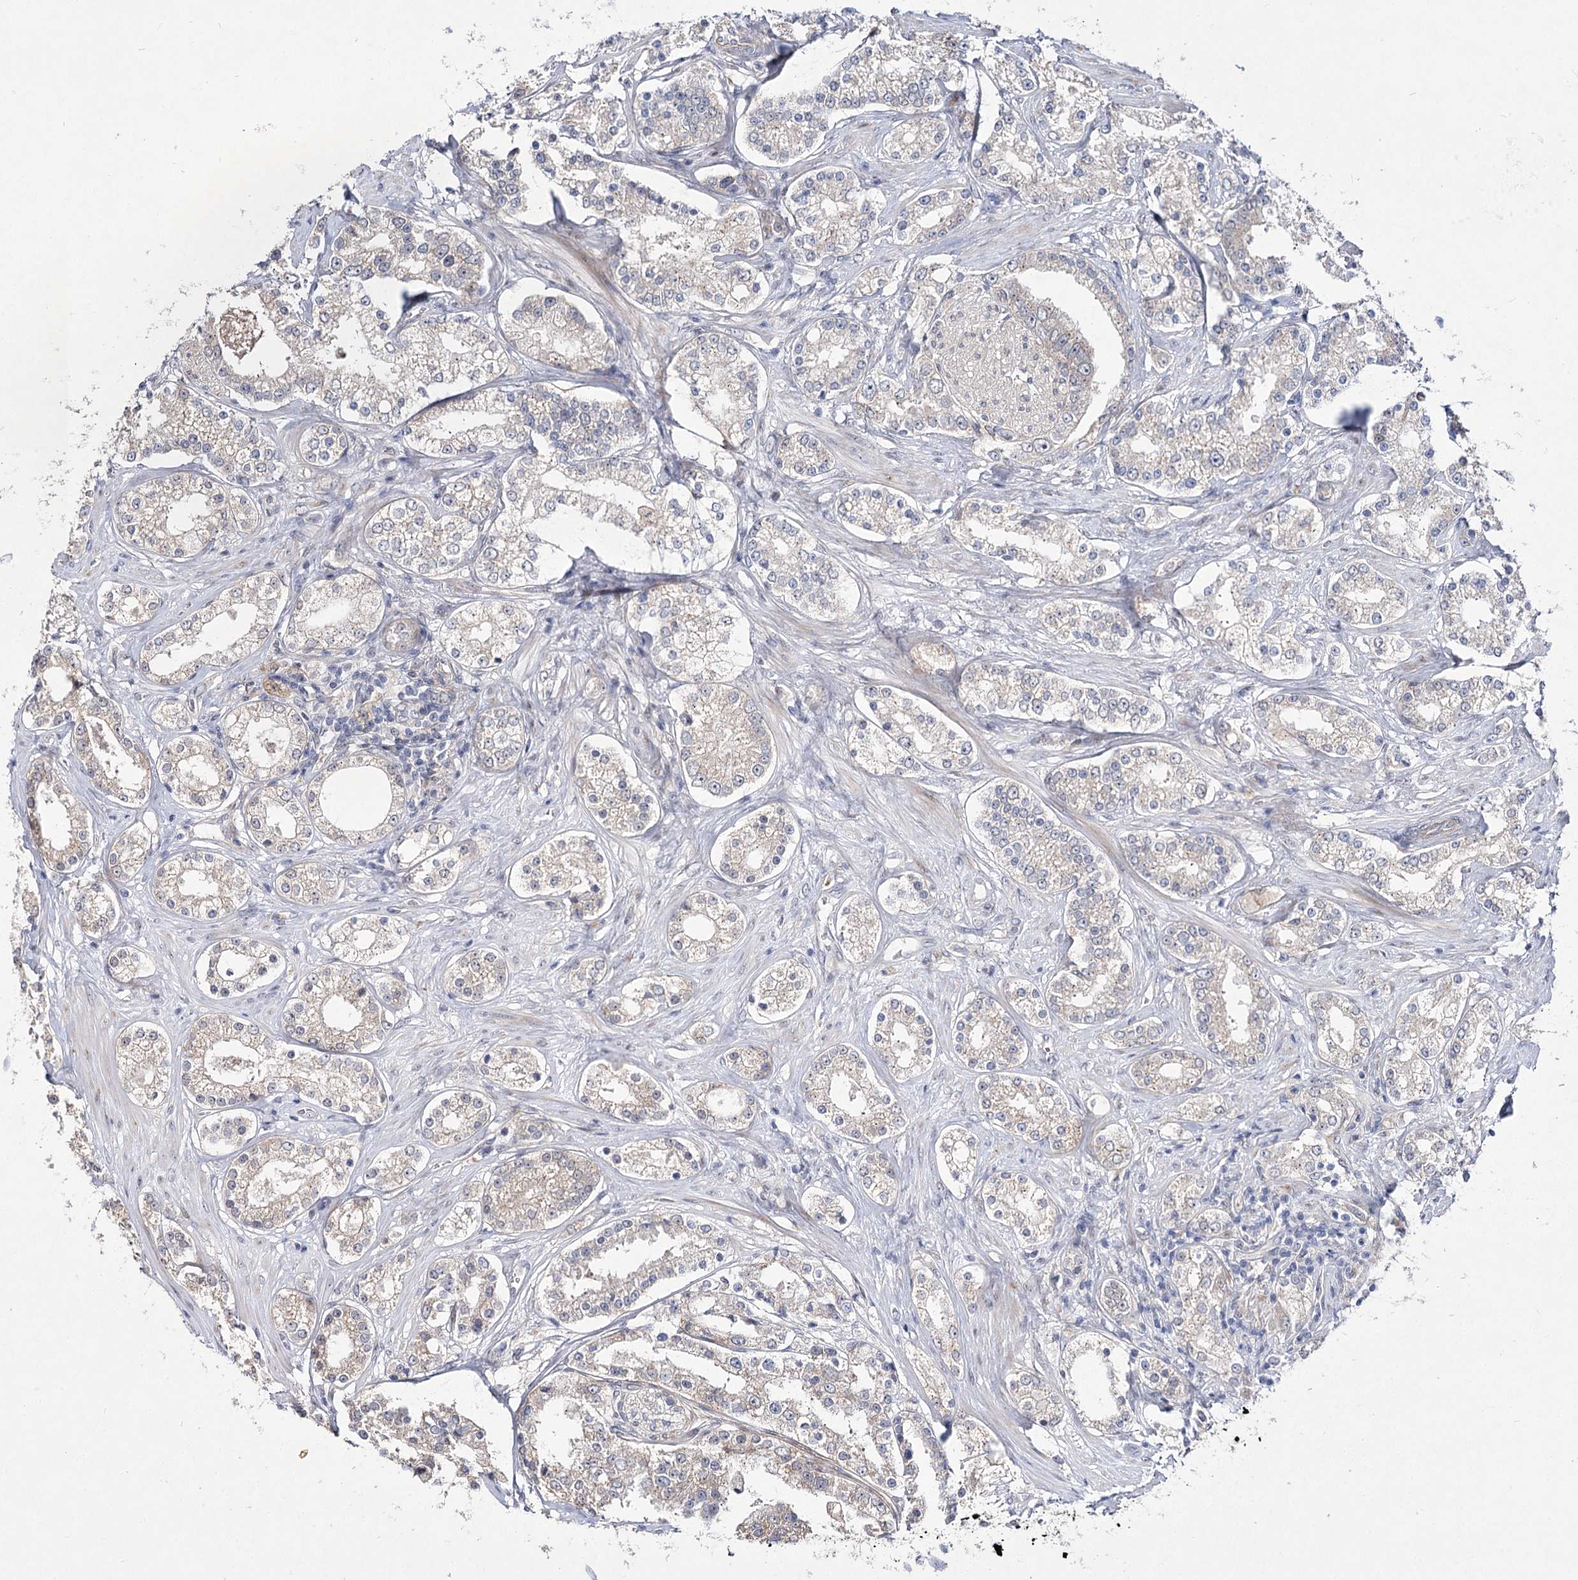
{"staining": {"intensity": "weak", "quantity": ">75%", "location": "cytoplasmic/membranous"}, "tissue": "prostate cancer", "cell_type": "Tumor cells", "image_type": "cancer", "snomed": [{"axis": "morphology", "description": "Normal tissue, NOS"}, {"axis": "morphology", "description": "Adenocarcinoma, High grade"}, {"axis": "topography", "description": "Prostate"}], "caption": "This is an image of immunohistochemistry (IHC) staining of high-grade adenocarcinoma (prostate), which shows weak staining in the cytoplasmic/membranous of tumor cells.", "gene": "ARHGAP32", "patient": {"sex": "male", "age": 83}}